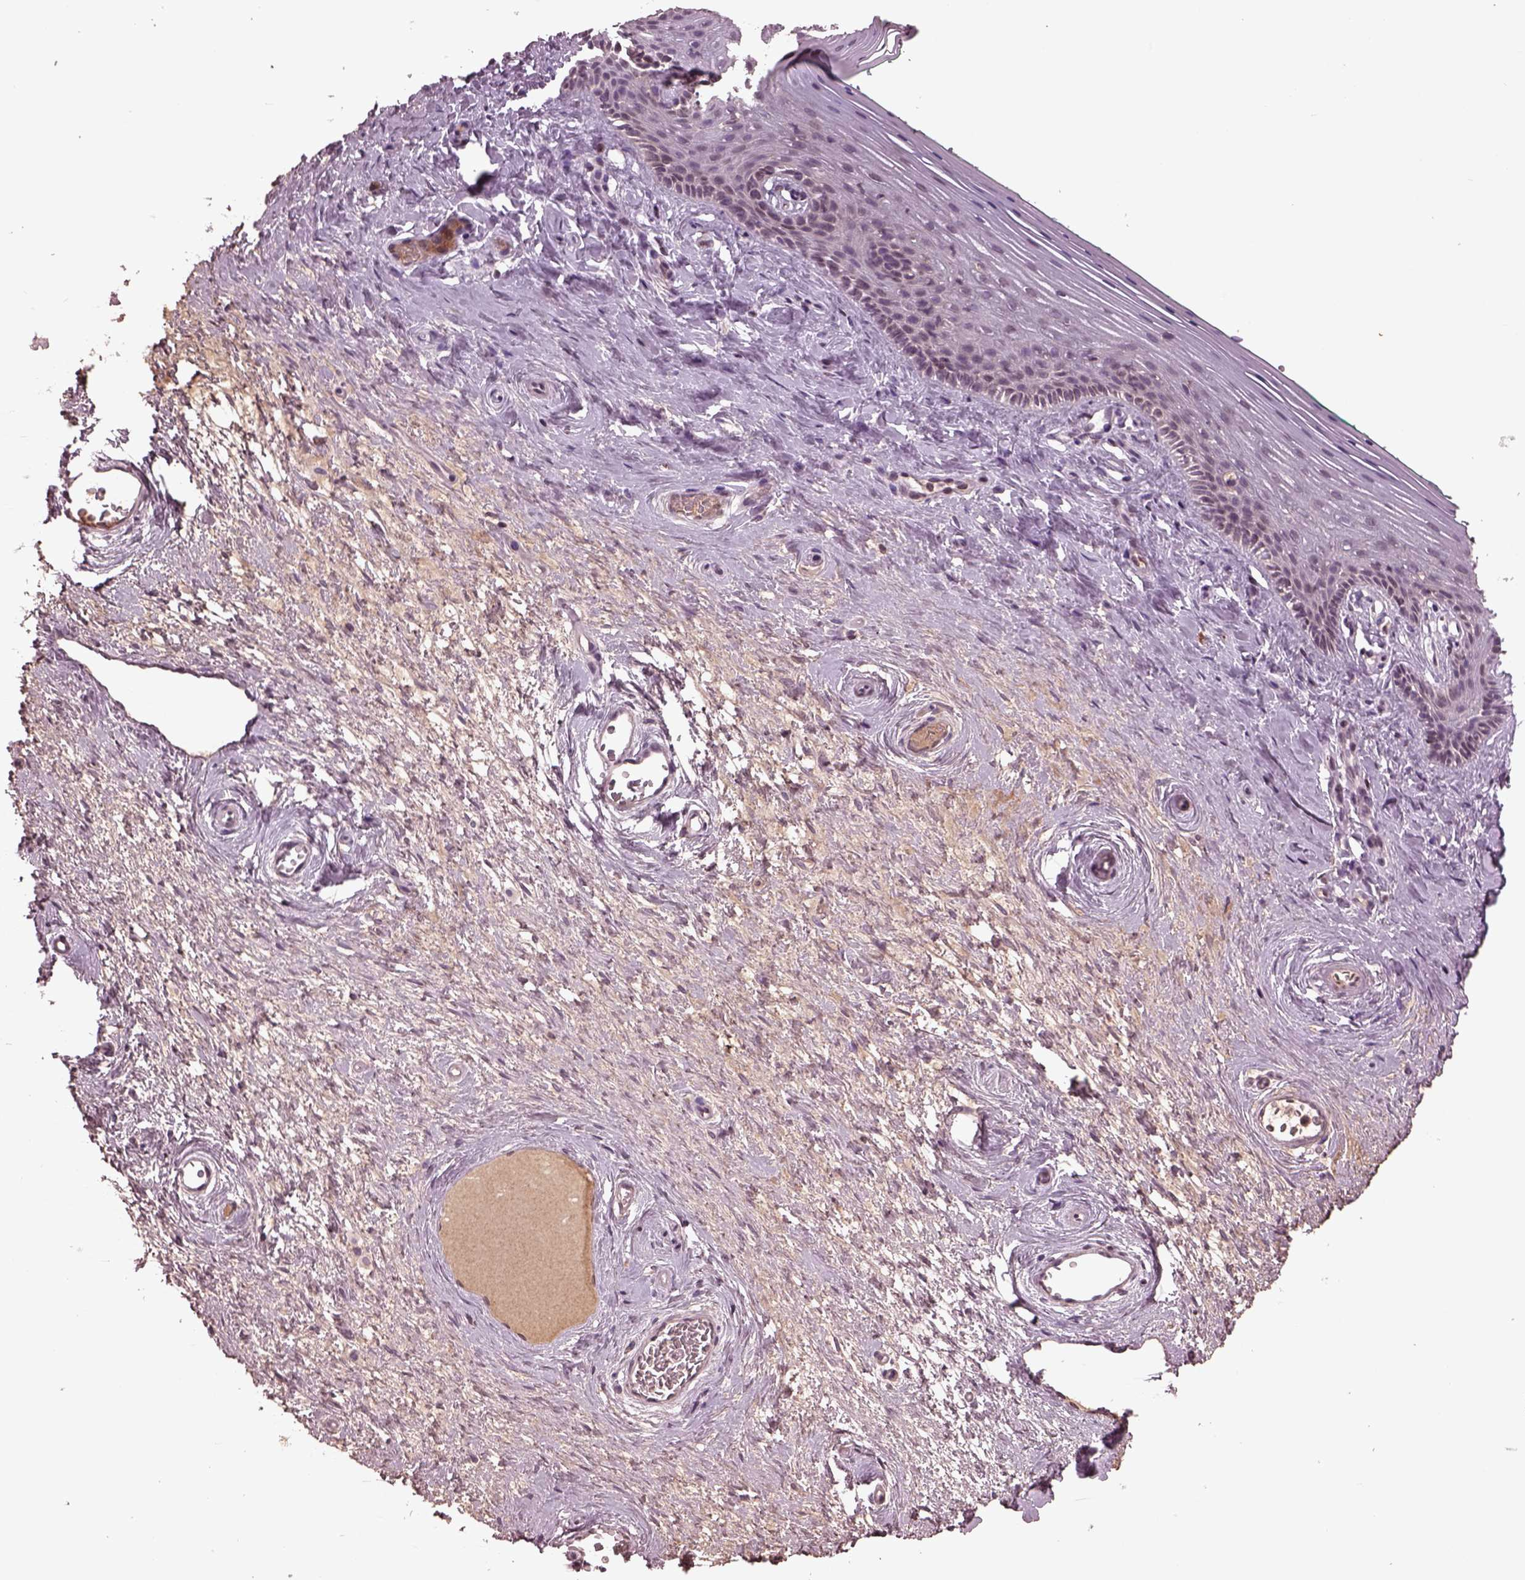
{"staining": {"intensity": "negative", "quantity": "none", "location": "none"}, "tissue": "vagina", "cell_type": "Squamous epithelial cells", "image_type": "normal", "snomed": [{"axis": "morphology", "description": "Normal tissue, NOS"}, {"axis": "topography", "description": "Vagina"}], "caption": "Immunohistochemical staining of benign human vagina displays no significant expression in squamous epithelial cells. The staining was performed using DAB to visualize the protein expression in brown, while the nuclei were stained in blue with hematoxylin (Magnification: 20x).", "gene": "PTX4", "patient": {"sex": "female", "age": 45}}